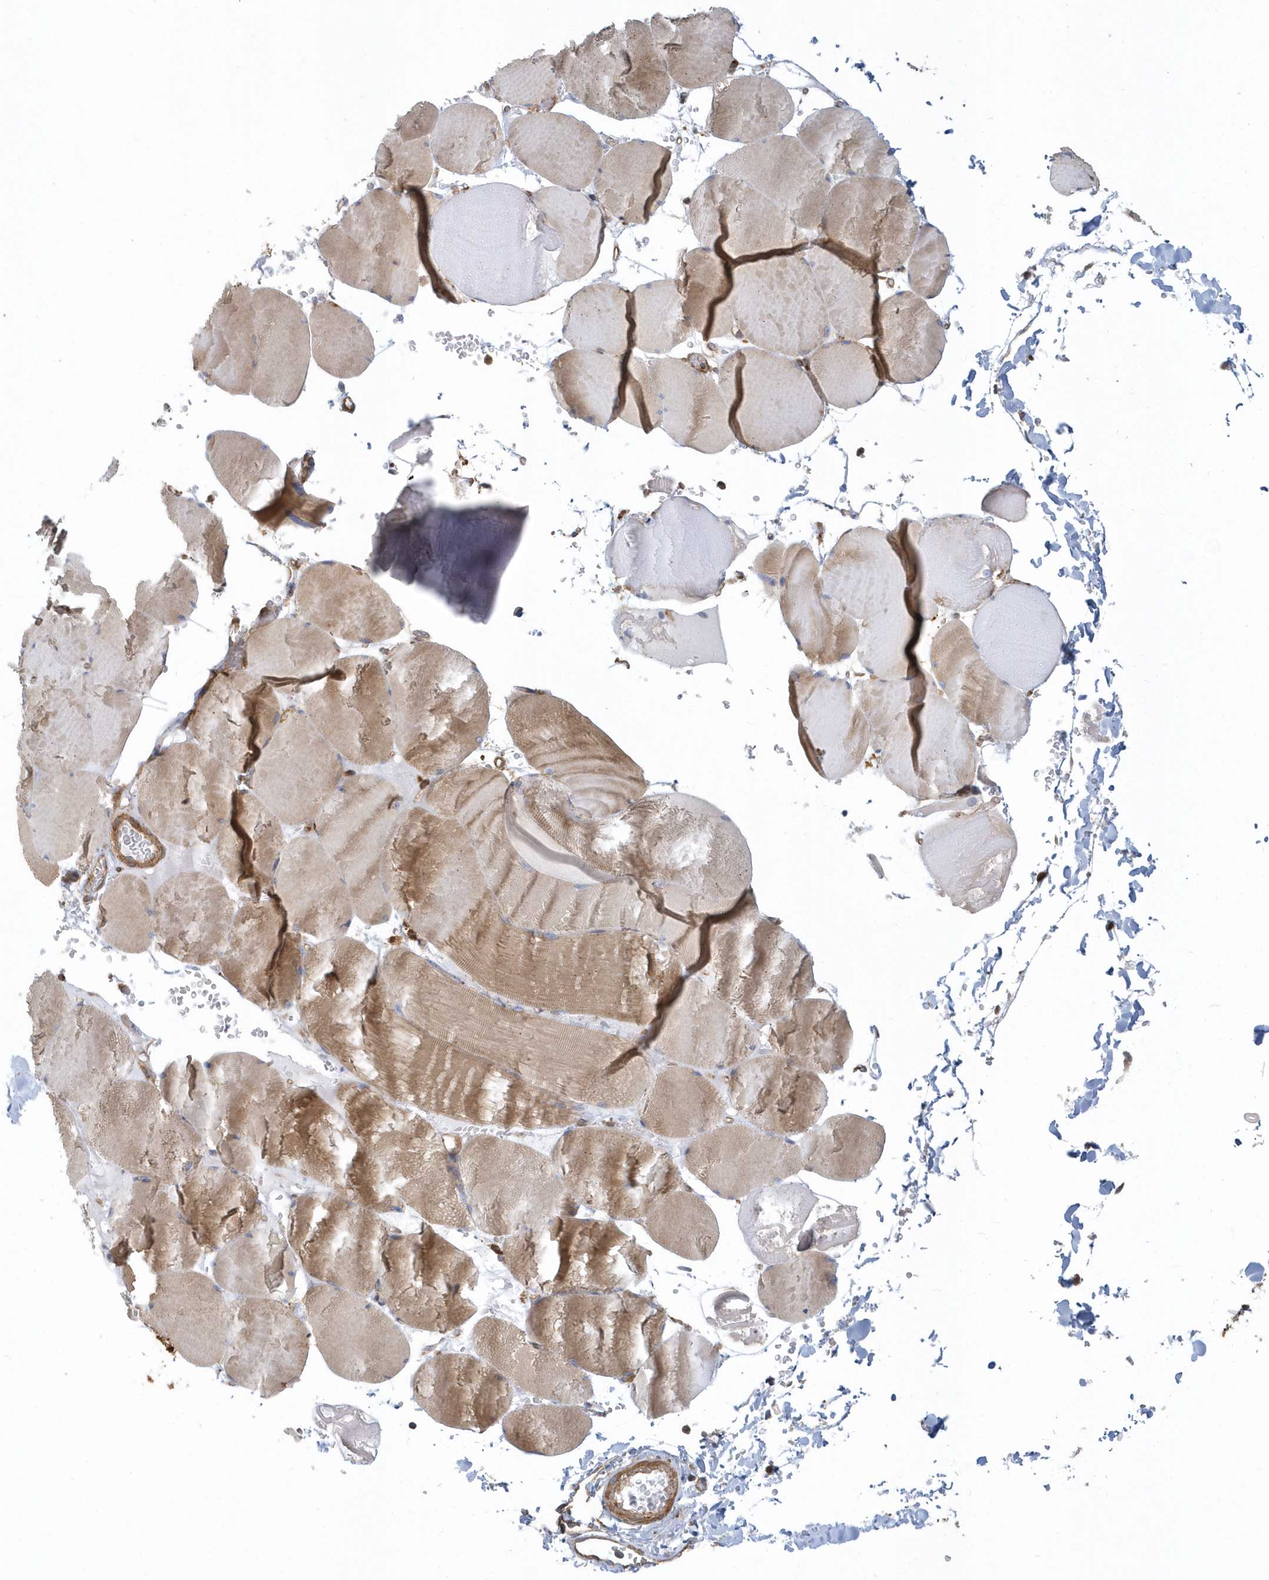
{"staining": {"intensity": "moderate", "quantity": "25%-75%", "location": "cytoplasmic/membranous"}, "tissue": "skeletal muscle", "cell_type": "Myocytes", "image_type": "normal", "snomed": [{"axis": "morphology", "description": "Normal tissue, NOS"}, {"axis": "topography", "description": "Skeletal muscle"}, {"axis": "topography", "description": "Head-Neck"}], "caption": "Immunohistochemical staining of unremarkable human skeletal muscle reveals 25%-75% levels of moderate cytoplasmic/membranous protein positivity in approximately 25%-75% of myocytes.", "gene": "TRAIP", "patient": {"sex": "male", "age": 66}}